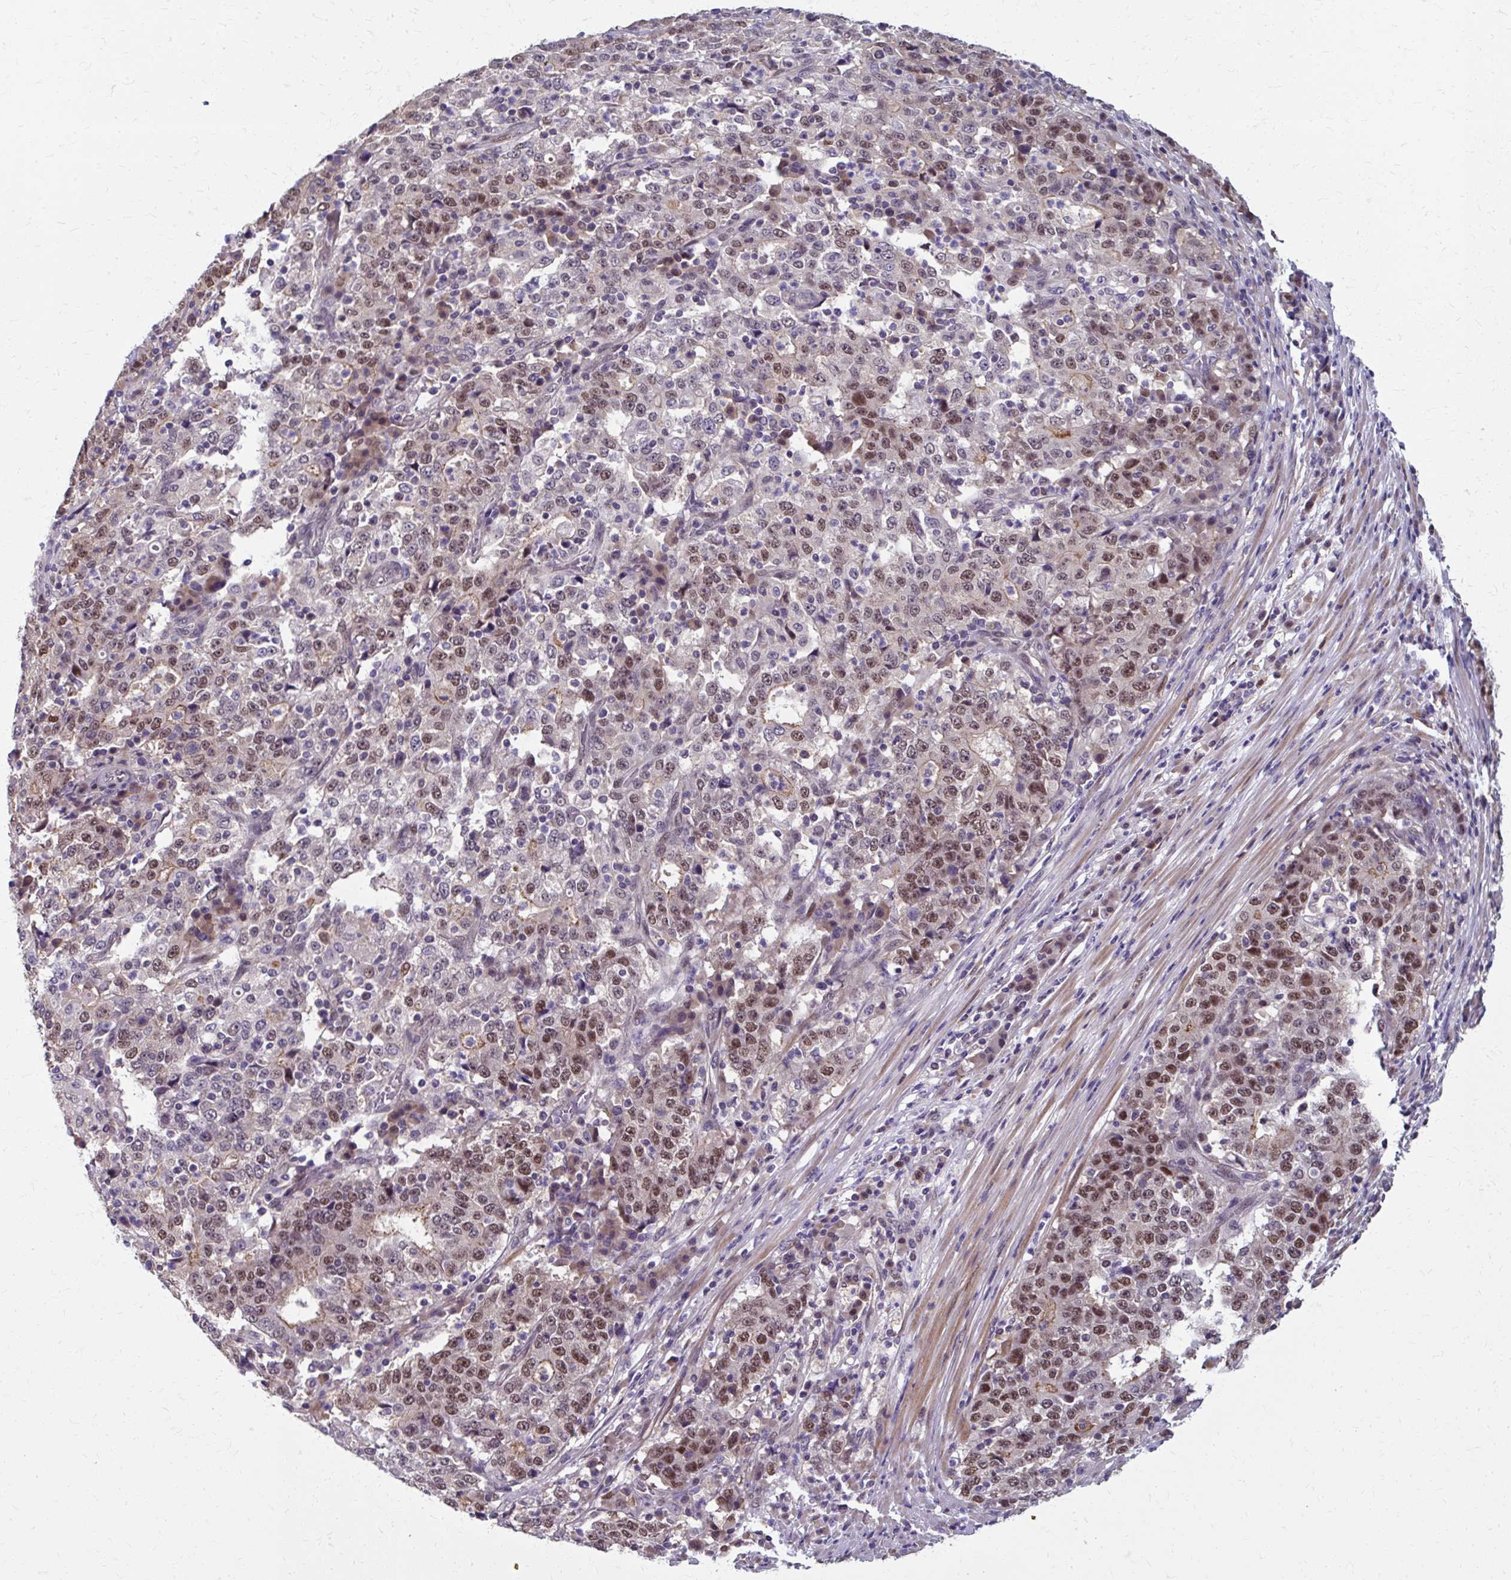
{"staining": {"intensity": "moderate", "quantity": "25%-75%", "location": "cytoplasmic/membranous,nuclear"}, "tissue": "stomach cancer", "cell_type": "Tumor cells", "image_type": "cancer", "snomed": [{"axis": "morphology", "description": "Adenocarcinoma, NOS"}, {"axis": "topography", "description": "Stomach"}], "caption": "Immunohistochemical staining of human stomach adenocarcinoma shows medium levels of moderate cytoplasmic/membranous and nuclear protein staining in approximately 25%-75% of tumor cells.", "gene": "ZNF555", "patient": {"sex": "male", "age": 59}}